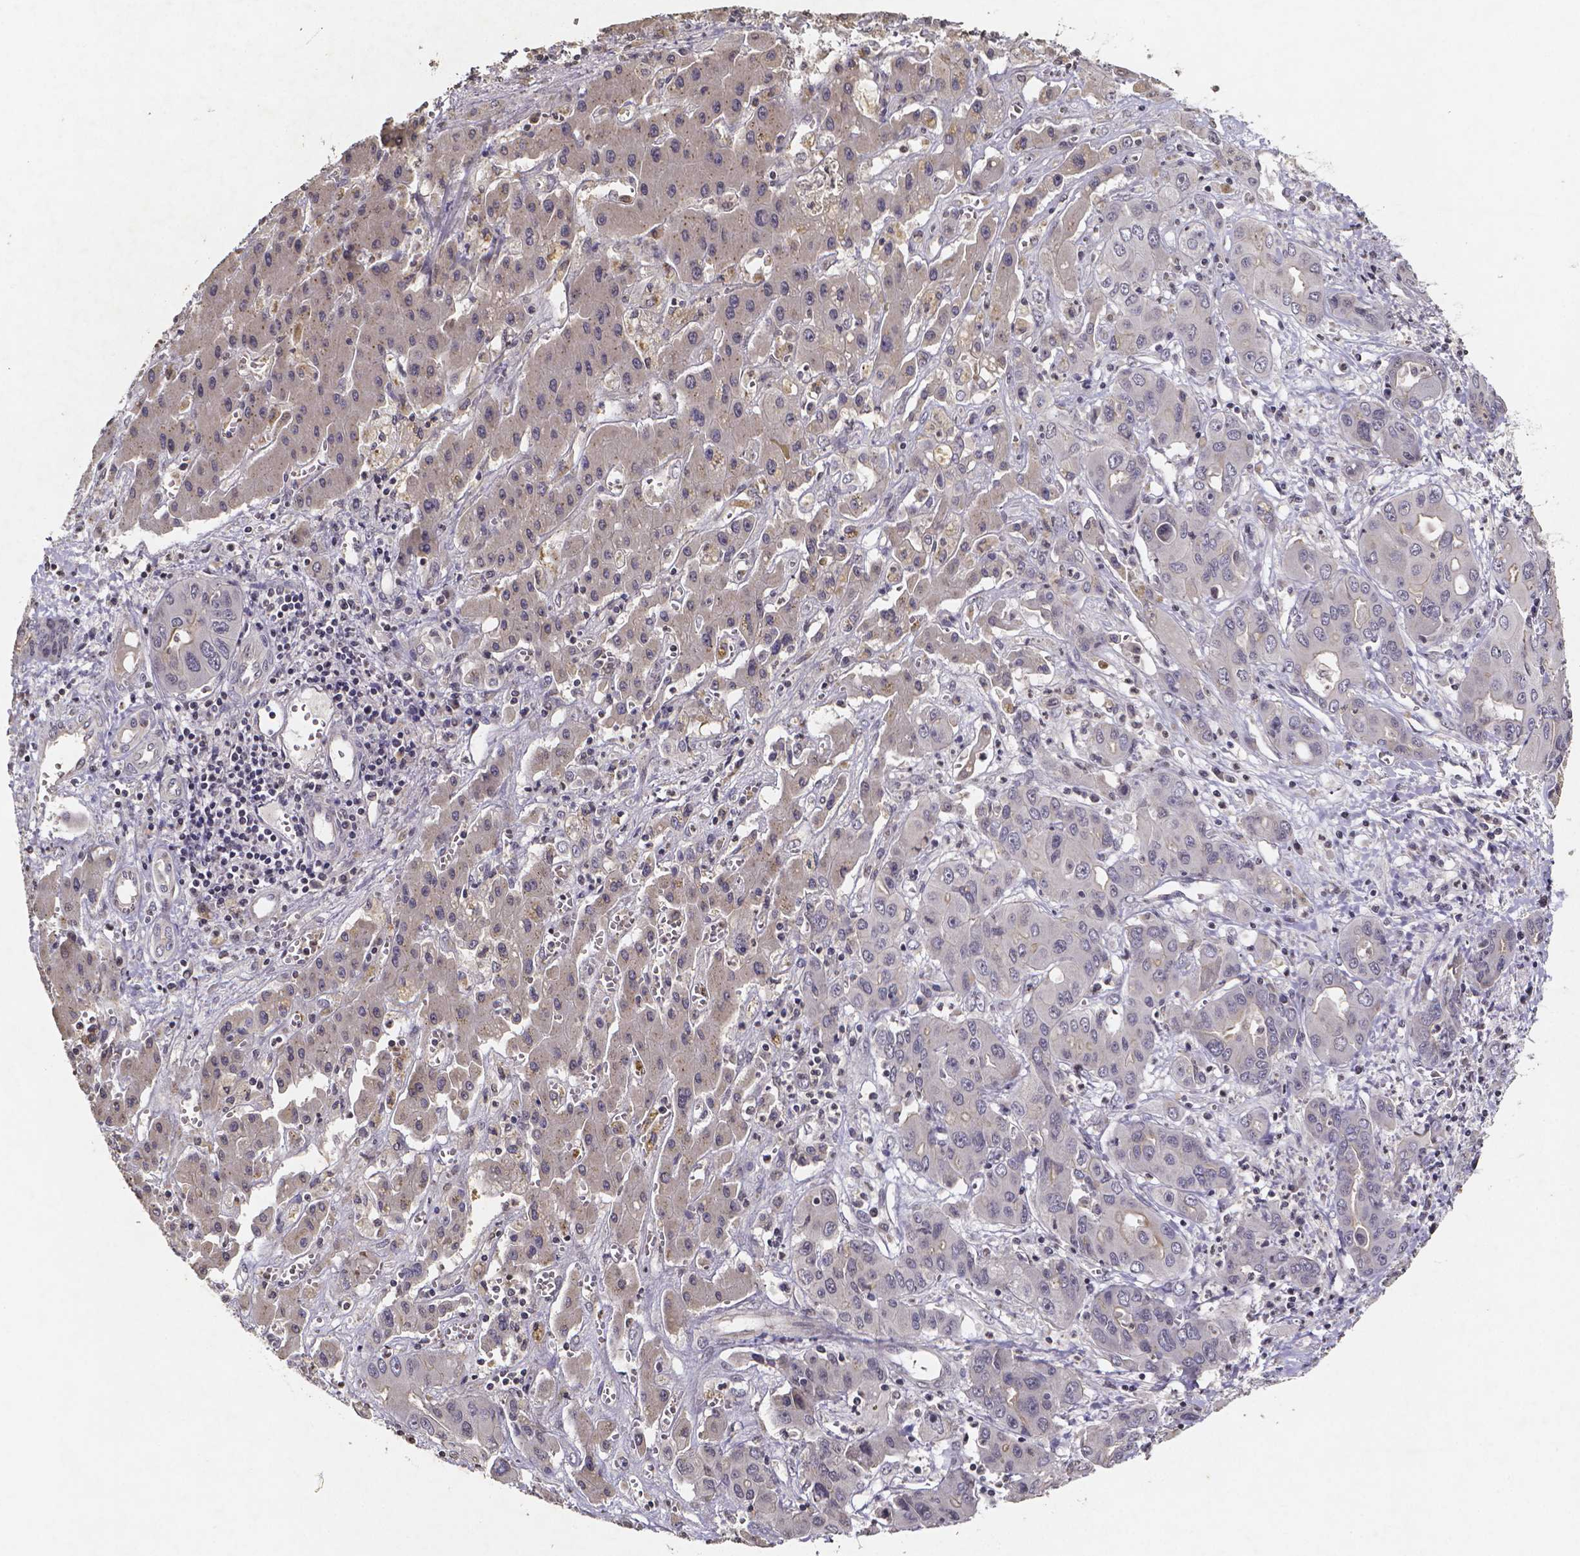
{"staining": {"intensity": "negative", "quantity": "none", "location": "none"}, "tissue": "liver cancer", "cell_type": "Tumor cells", "image_type": "cancer", "snomed": [{"axis": "morphology", "description": "Cholangiocarcinoma"}, {"axis": "topography", "description": "Liver"}], "caption": "The histopathology image demonstrates no staining of tumor cells in liver cancer (cholangiocarcinoma). (Stains: DAB (3,3'-diaminobenzidine) immunohistochemistry with hematoxylin counter stain, Microscopy: brightfield microscopy at high magnification).", "gene": "TP73", "patient": {"sex": "male", "age": 67}}